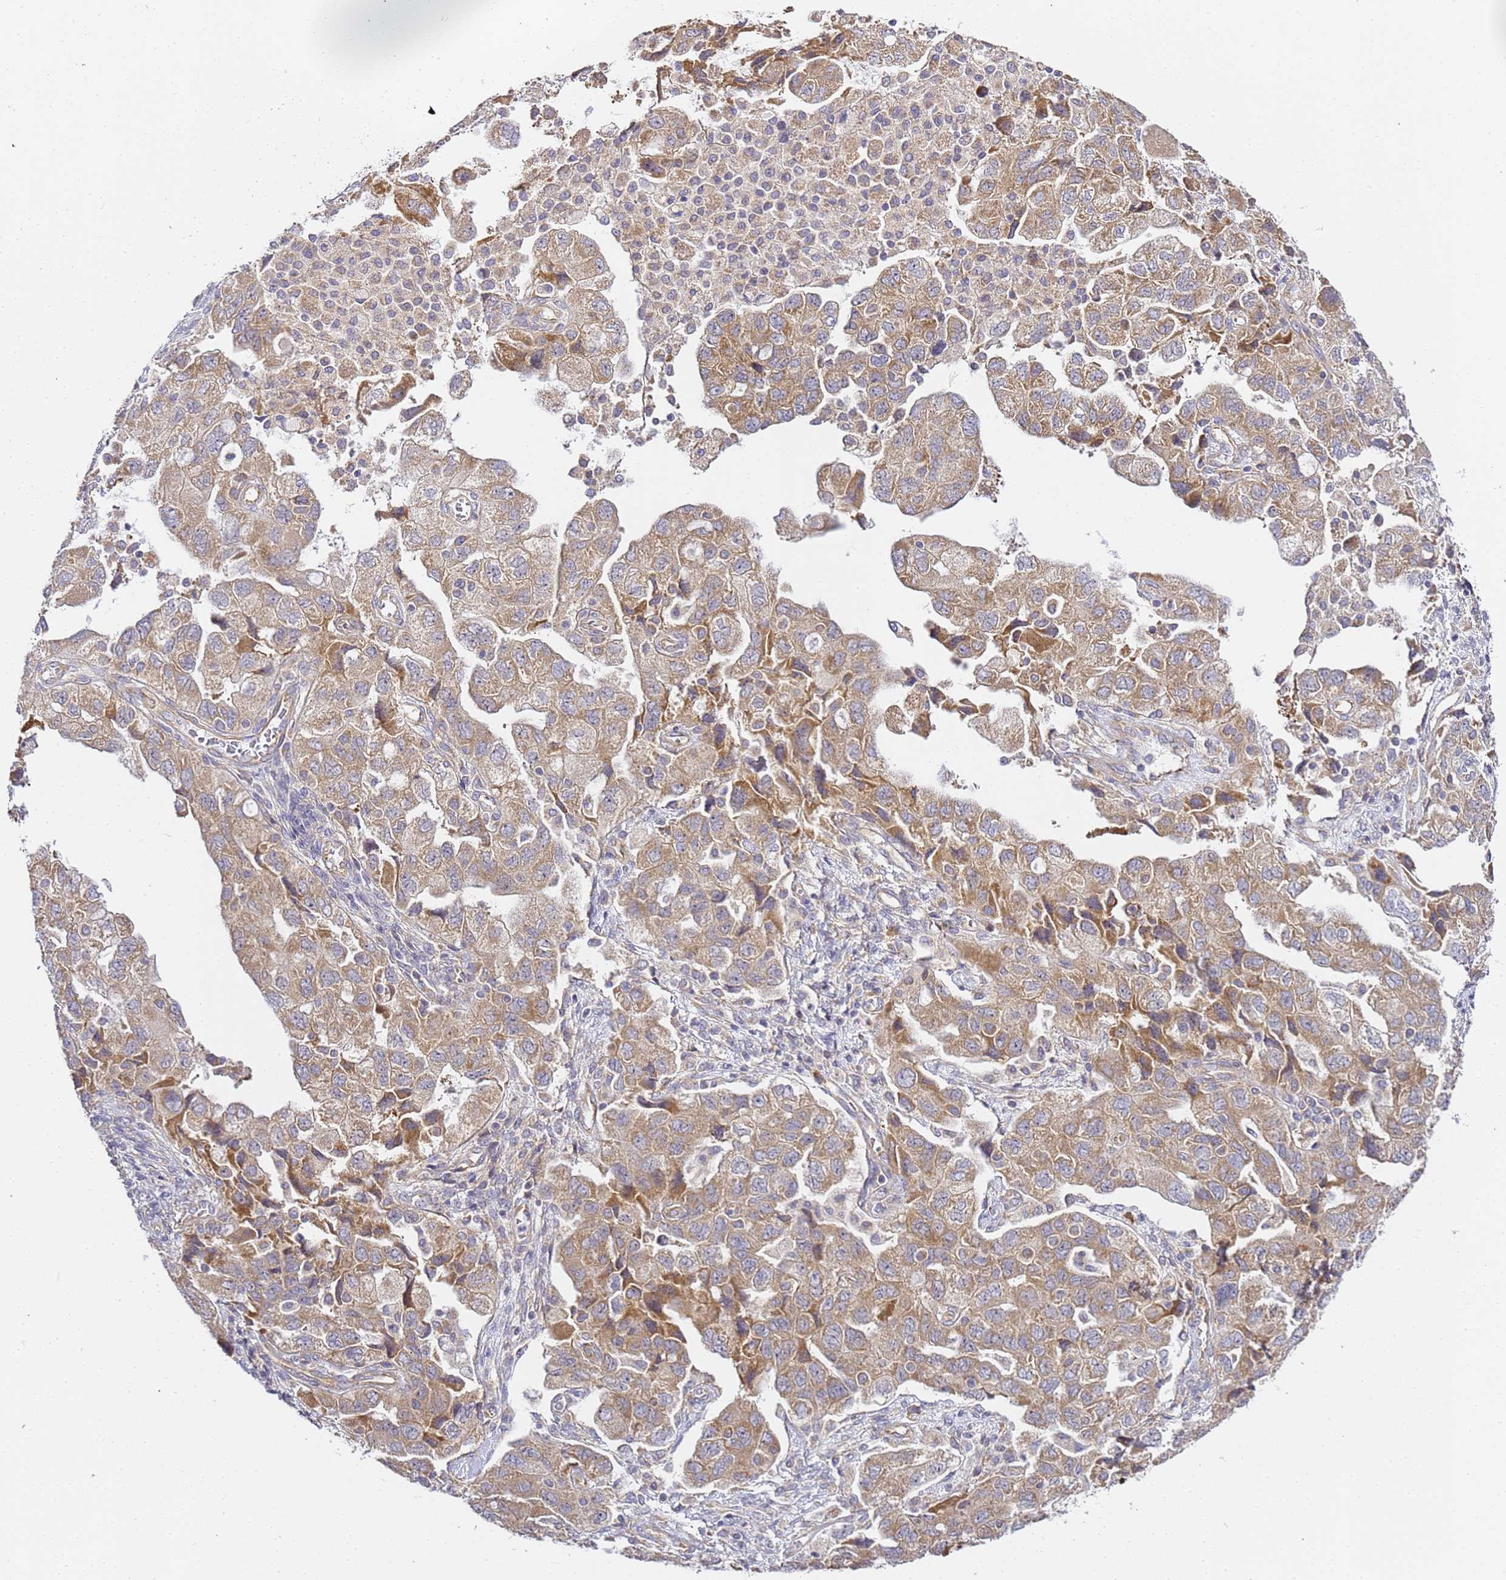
{"staining": {"intensity": "moderate", "quantity": ">75%", "location": "cytoplasmic/membranous"}, "tissue": "ovarian cancer", "cell_type": "Tumor cells", "image_type": "cancer", "snomed": [{"axis": "morphology", "description": "Carcinoma, NOS"}, {"axis": "morphology", "description": "Cystadenocarcinoma, serous, NOS"}, {"axis": "topography", "description": "Ovary"}], "caption": "Brown immunohistochemical staining in human ovarian carcinoma displays moderate cytoplasmic/membranous staining in about >75% of tumor cells. The staining was performed using DAB to visualize the protein expression in brown, while the nuclei were stained in blue with hematoxylin (Magnification: 20x).", "gene": "RPL13A", "patient": {"sex": "female", "age": 69}}